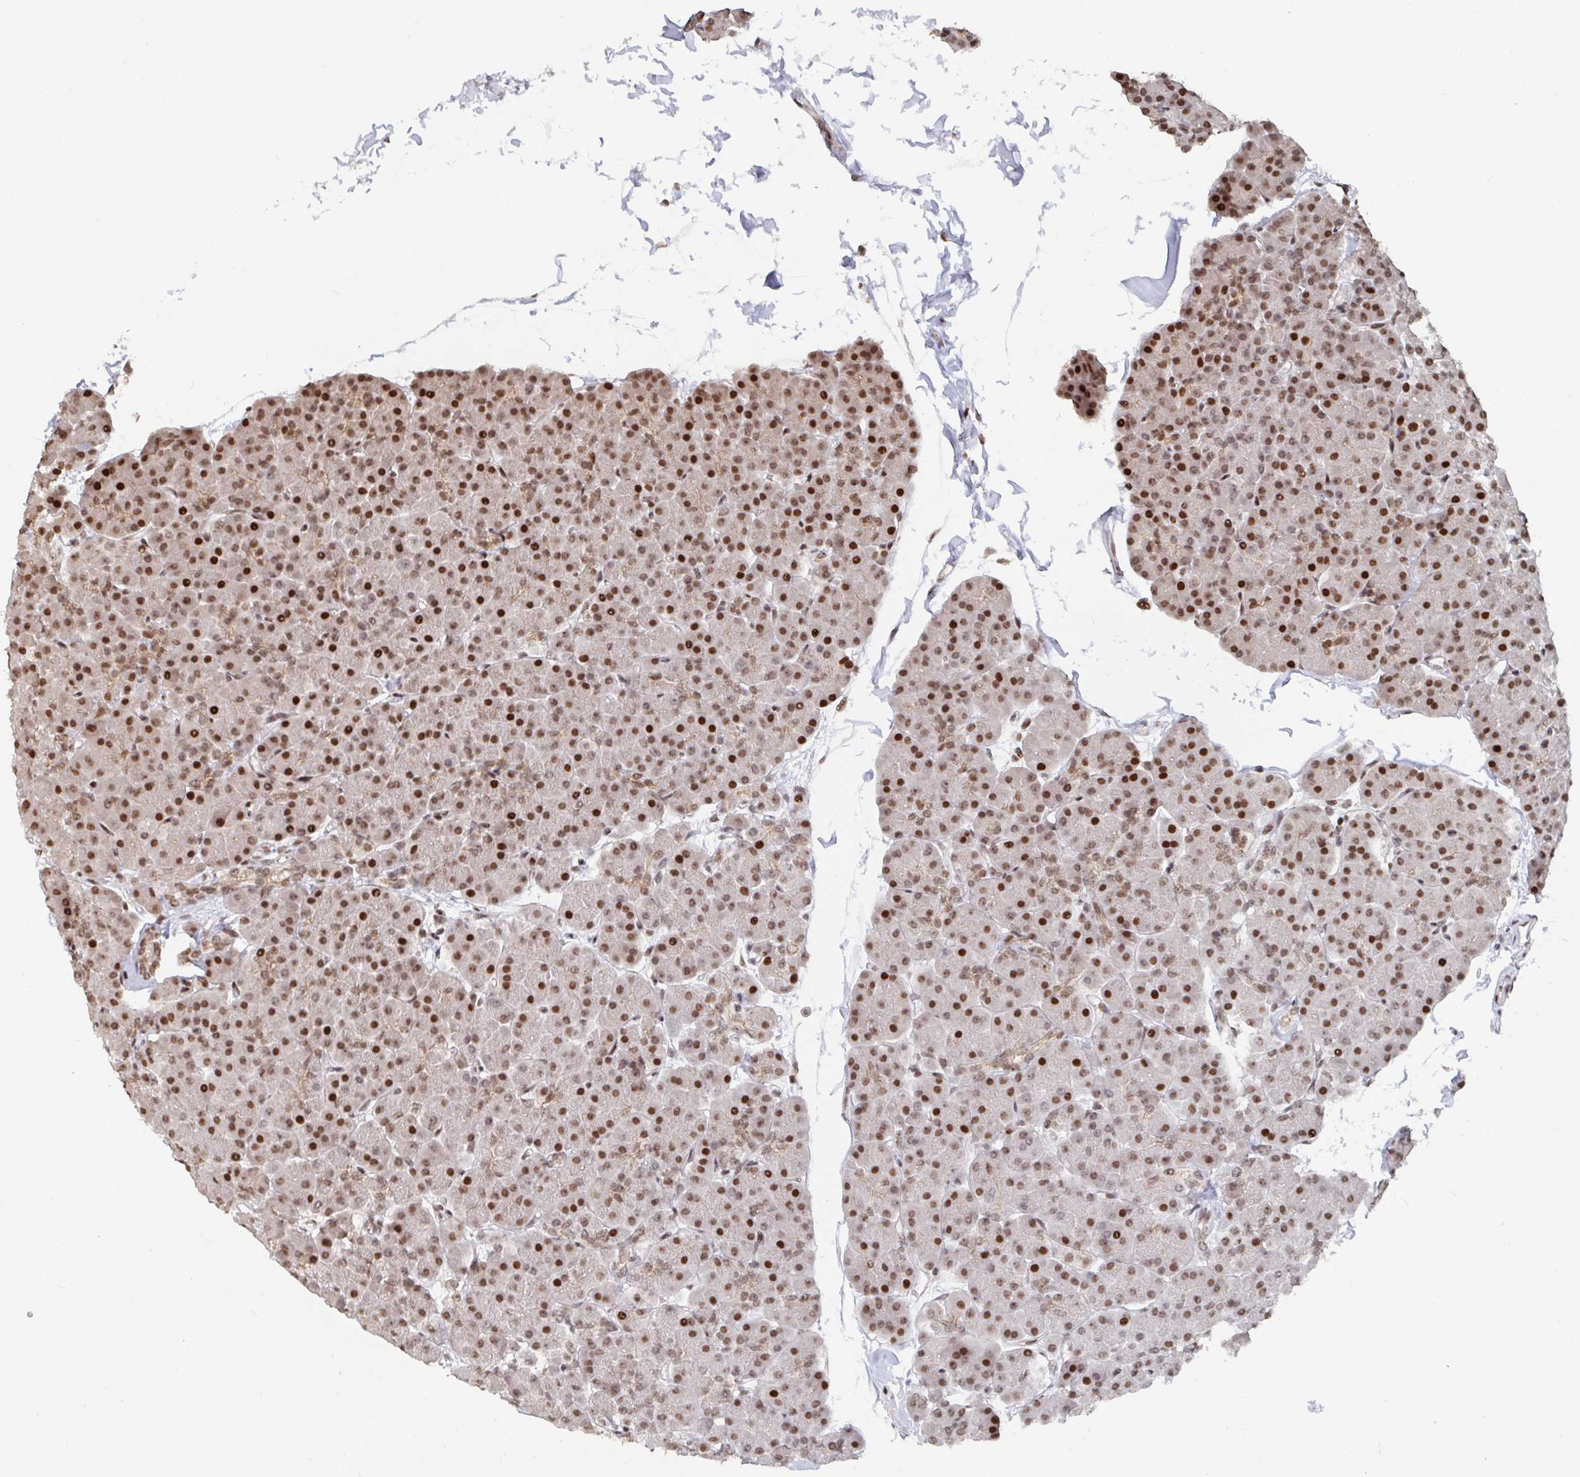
{"staining": {"intensity": "moderate", "quantity": ">75%", "location": "nuclear"}, "tissue": "pancreas", "cell_type": "Exocrine glandular cells", "image_type": "normal", "snomed": [{"axis": "morphology", "description": "Normal tissue, NOS"}, {"axis": "topography", "description": "Pancreas"}, {"axis": "topography", "description": "Peripheral nerve tissue"}], "caption": "Moderate nuclear positivity is seen in about >75% of exocrine glandular cells in normal pancreas. The staining was performed using DAB, with brown indicating positive protein expression. Nuclei are stained blue with hematoxylin.", "gene": "ZDHHC12", "patient": {"sex": "male", "age": 54}}